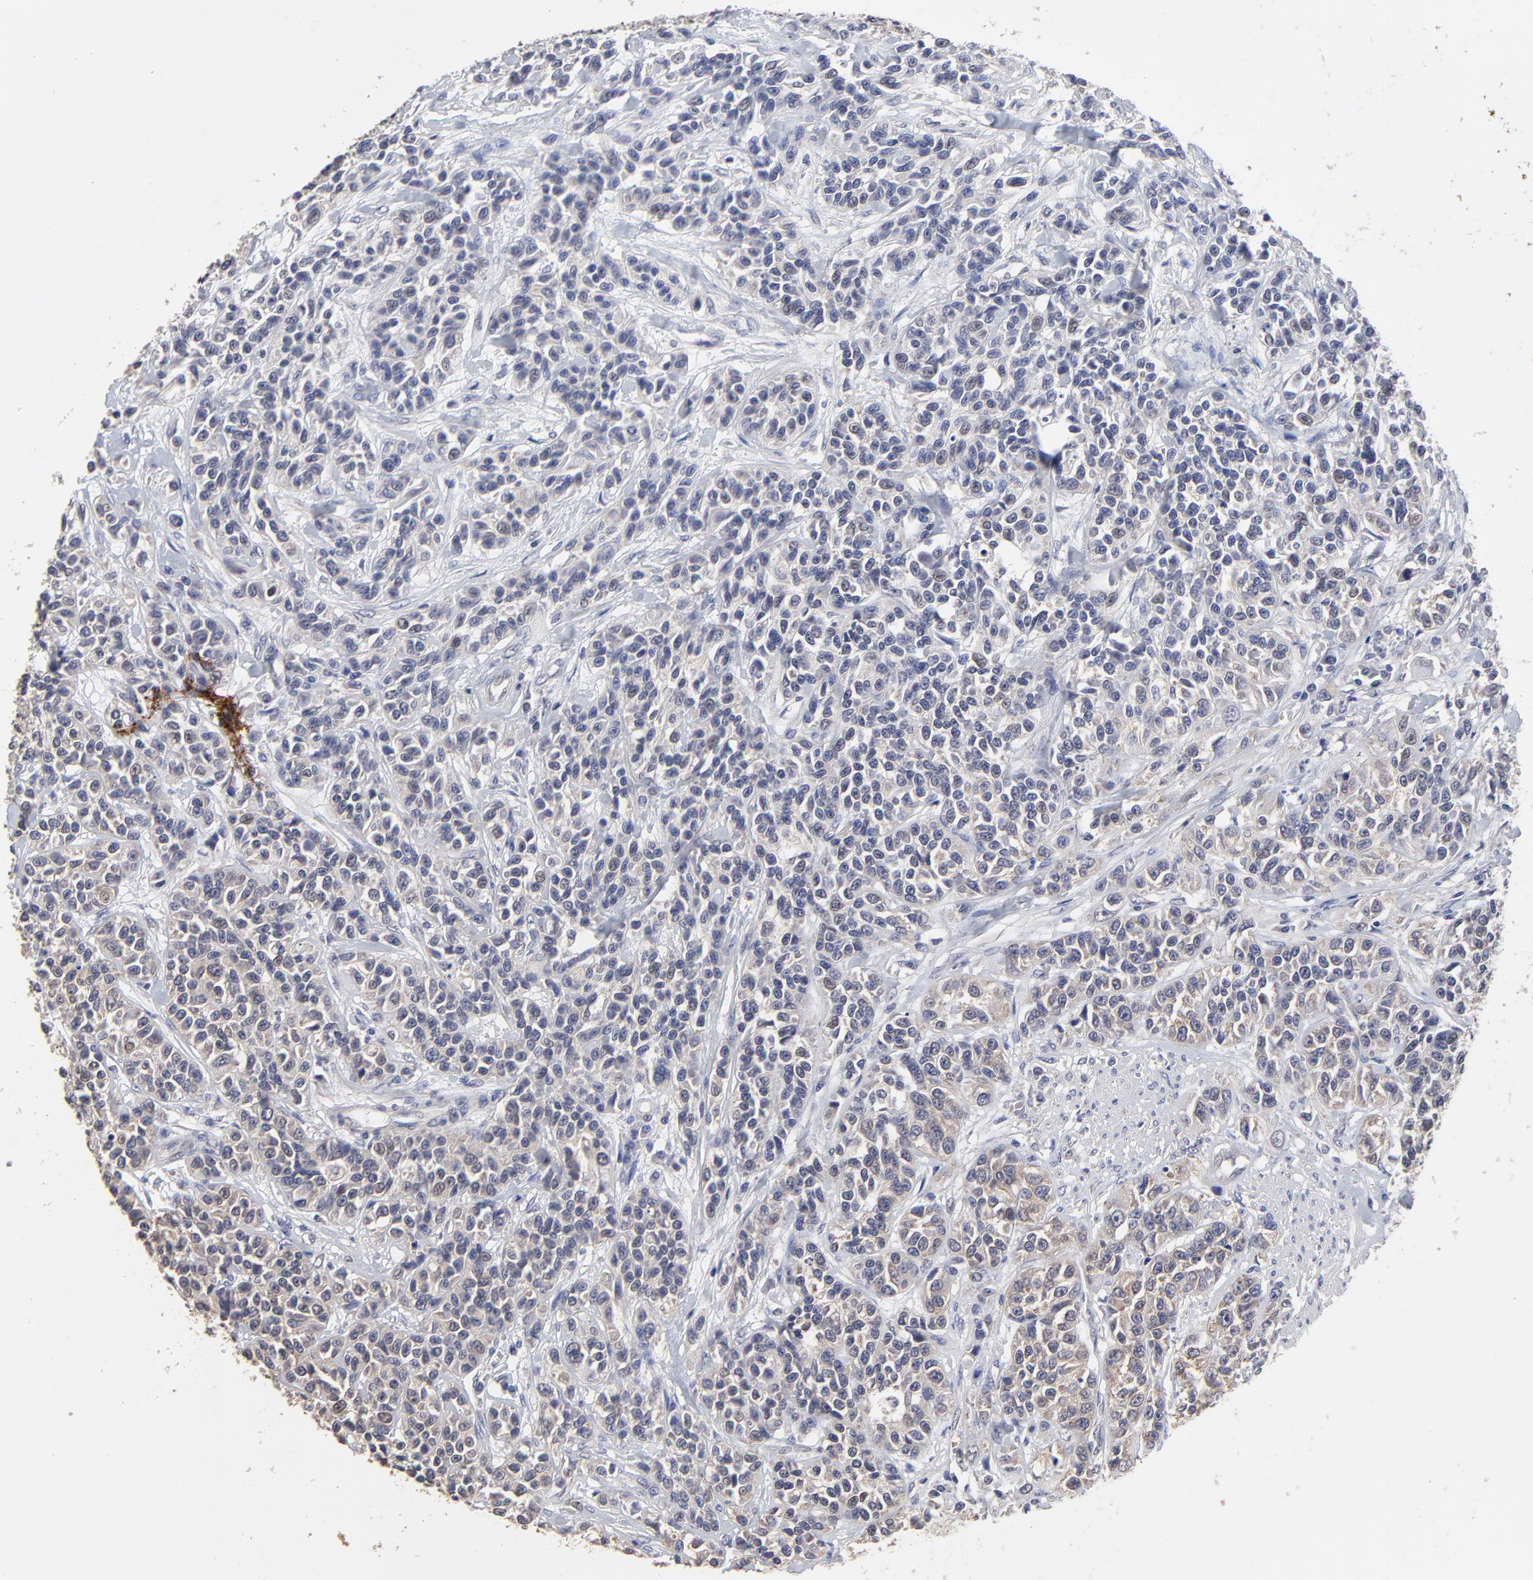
{"staining": {"intensity": "moderate", "quantity": "25%-75%", "location": "cytoplasmic/membranous"}, "tissue": "urothelial cancer", "cell_type": "Tumor cells", "image_type": "cancer", "snomed": [{"axis": "morphology", "description": "Urothelial carcinoma, High grade"}, {"axis": "topography", "description": "Urinary bladder"}], "caption": "Moderate cytoplasmic/membranous staining is appreciated in approximately 25%-75% of tumor cells in high-grade urothelial carcinoma. (Stains: DAB in brown, nuclei in blue, Microscopy: brightfield microscopy at high magnification).", "gene": "CCT2", "patient": {"sex": "female", "age": 81}}